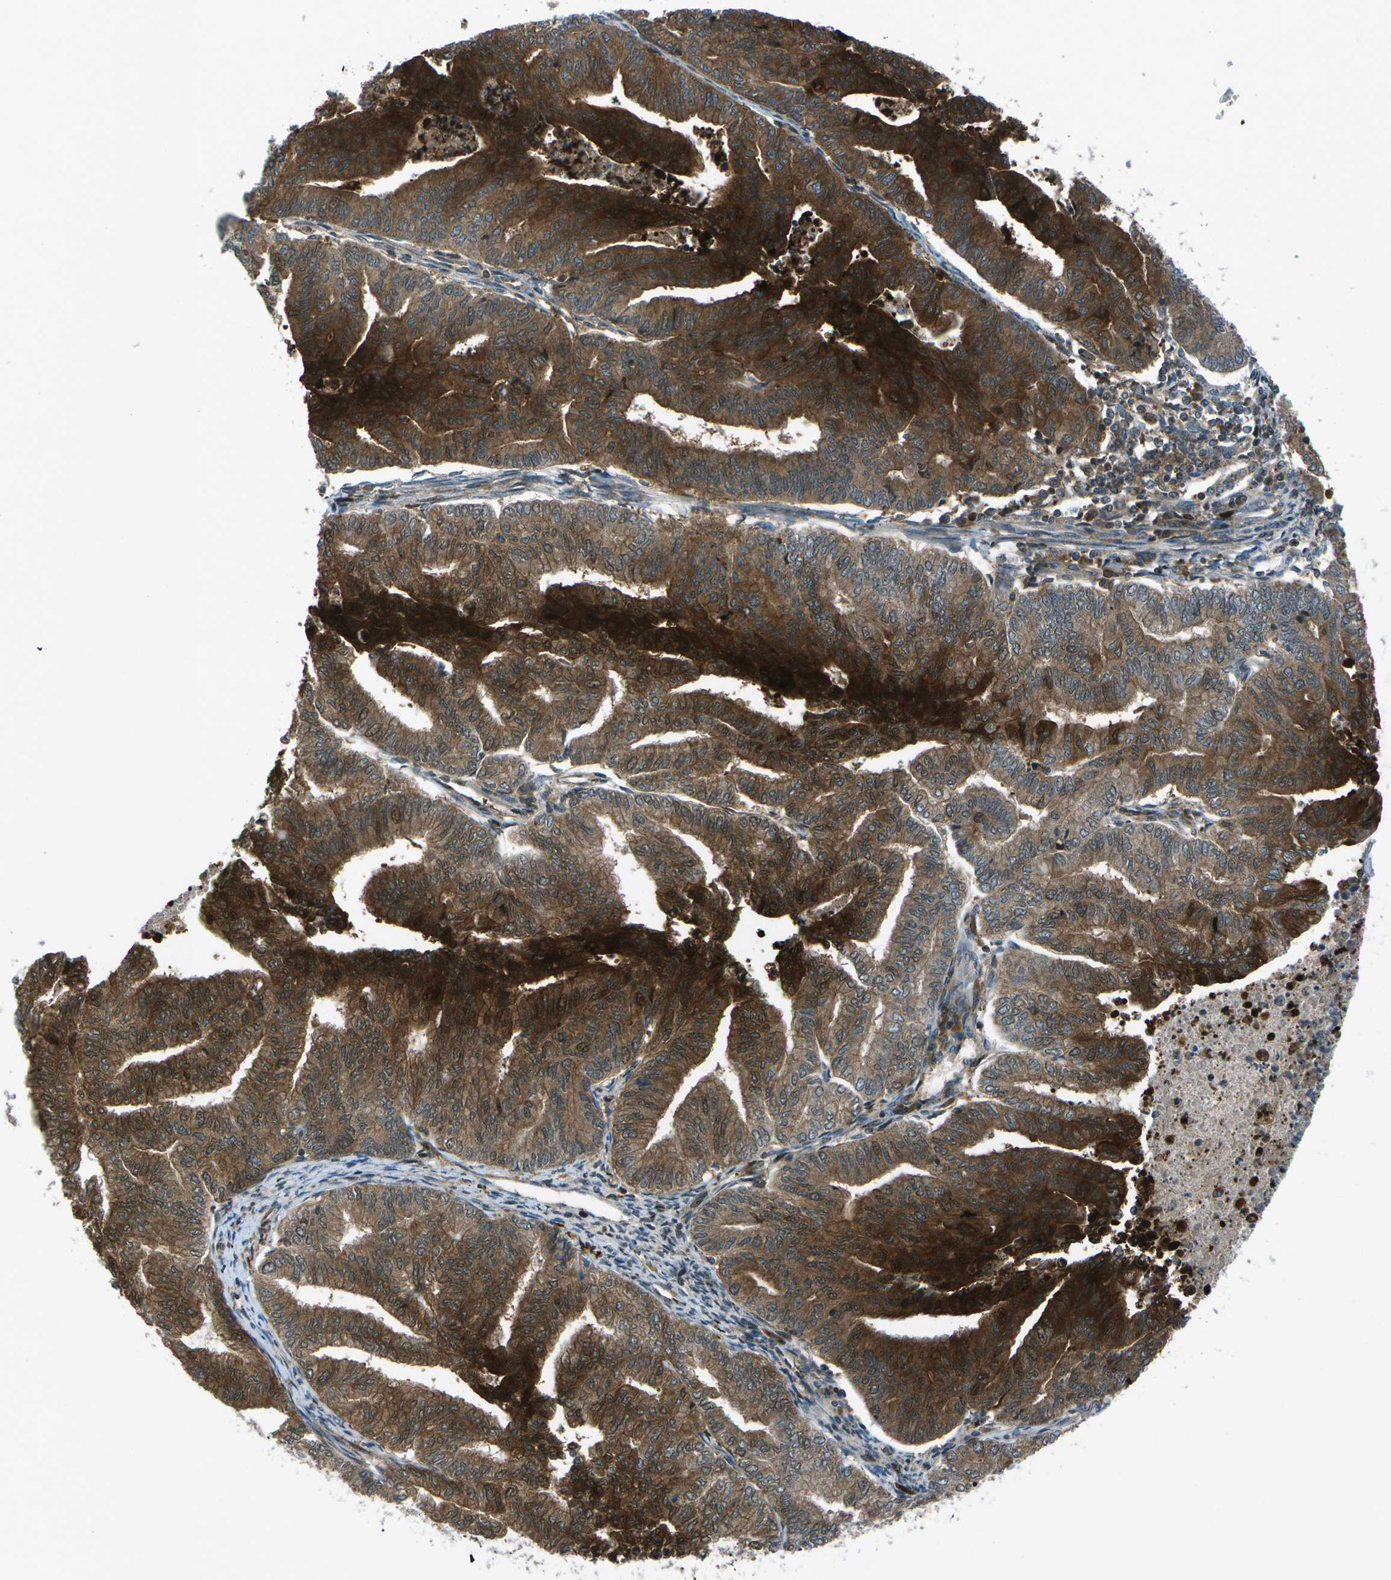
{"staining": {"intensity": "strong", "quantity": ">75%", "location": "cytoplasmic/membranous"}, "tissue": "endometrial cancer", "cell_type": "Tumor cells", "image_type": "cancer", "snomed": [{"axis": "morphology", "description": "Adenocarcinoma, NOS"}, {"axis": "topography", "description": "Endometrium"}], "caption": "Tumor cells reveal high levels of strong cytoplasmic/membranous staining in about >75% of cells in human endometrial adenocarcinoma.", "gene": "TMEM19", "patient": {"sex": "female", "age": 79}}